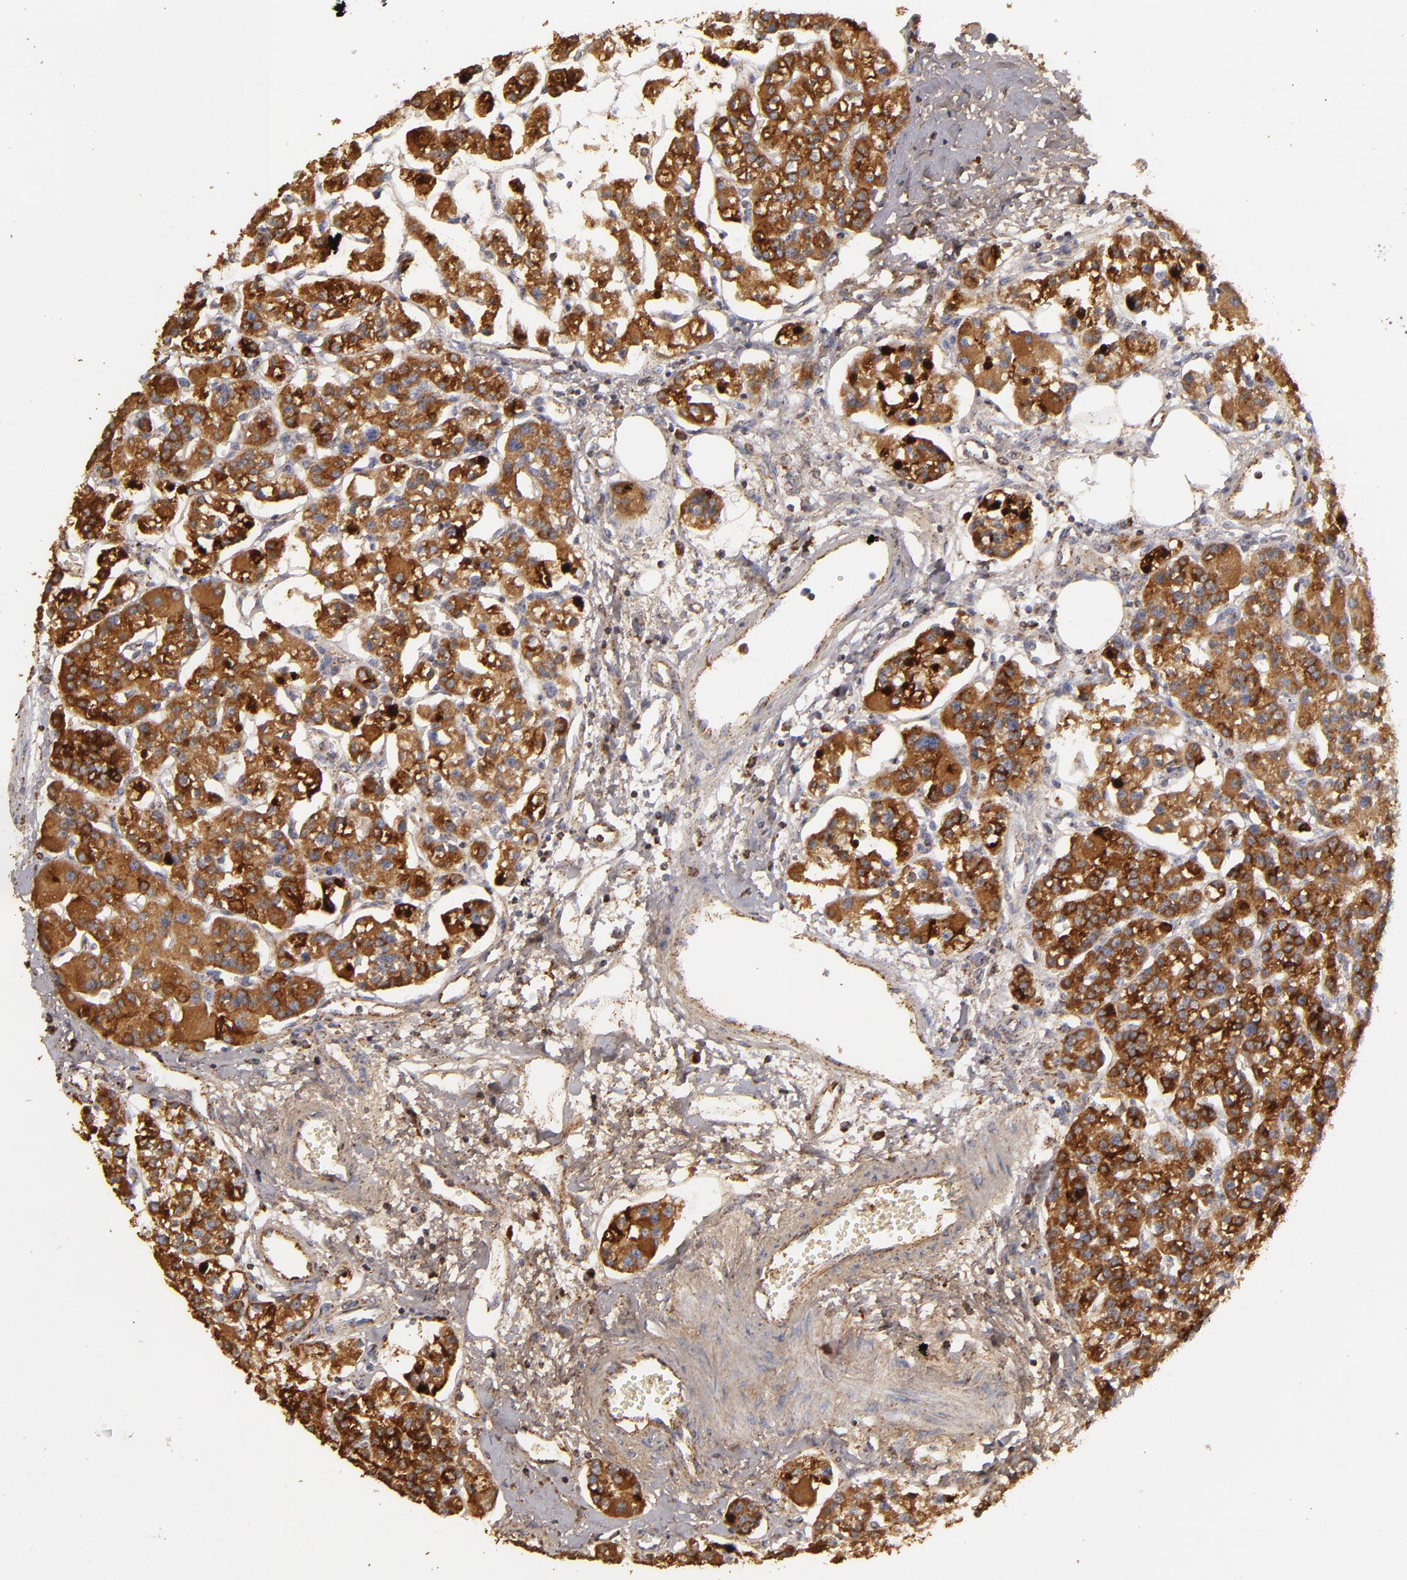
{"staining": {"intensity": "strong", "quantity": ">75%", "location": "cytoplasmic/membranous"}, "tissue": "parathyroid gland", "cell_type": "Glandular cells", "image_type": "normal", "snomed": [{"axis": "morphology", "description": "Normal tissue, NOS"}, {"axis": "topography", "description": "Parathyroid gland"}], "caption": "This is an image of immunohistochemistry staining of unremarkable parathyroid gland, which shows strong positivity in the cytoplasmic/membranous of glandular cells.", "gene": "CFB", "patient": {"sex": "female", "age": 58}}